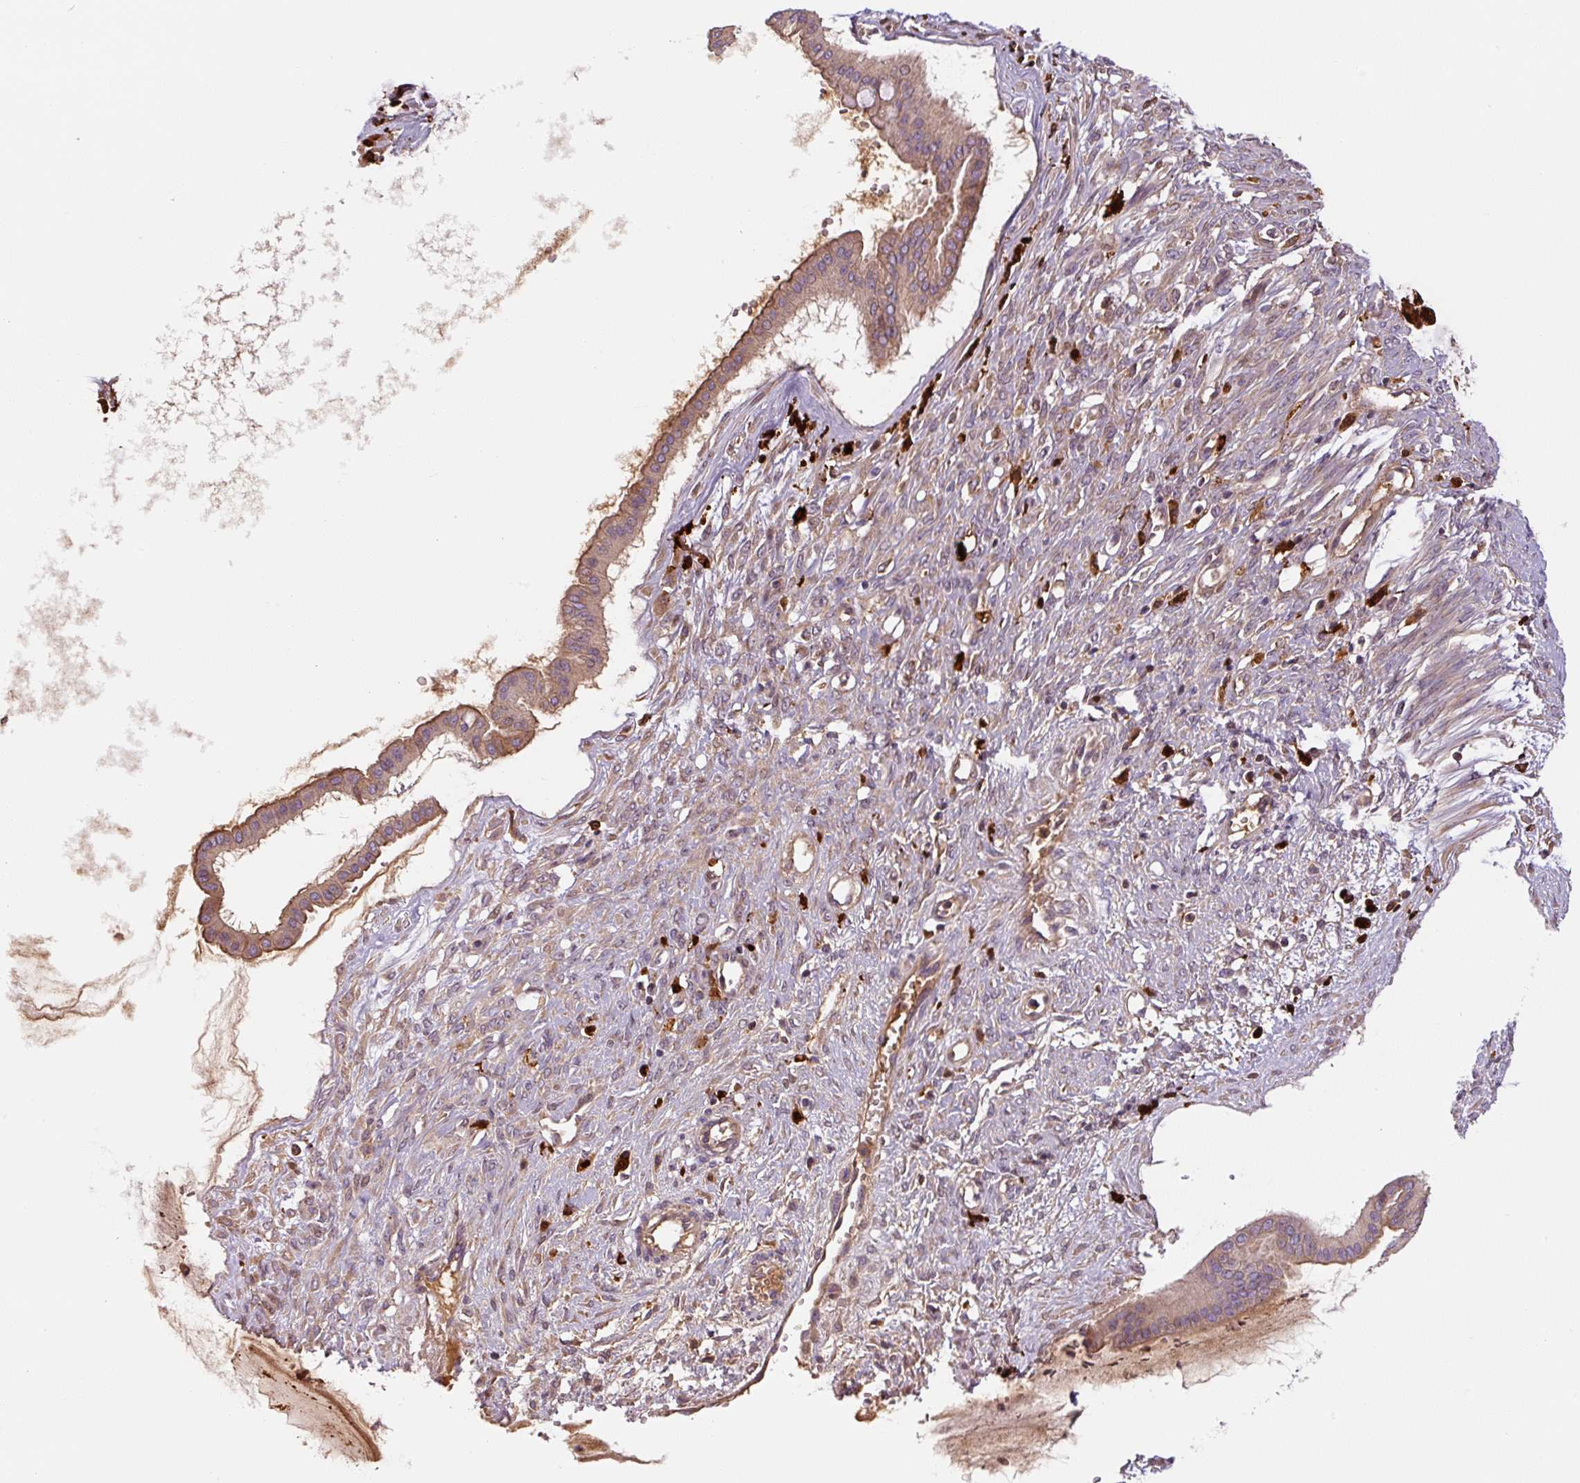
{"staining": {"intensity": "moderate", "quantity": ">75%", "location": "cytoplasmic/membranous"}, "tissue": "ovarian cancer", "cell_type": "Tumor cells", "image_type": "cancer", "snomed": [{"axis": "morphology", "description": "Cystadenocarcinoma, mucinous, NOS"}, {"axis": "topography", "description": "Ovary"}], "caption": "Ovarian cancer (mucinous cystadenocarcinoma) stained for a protein (brown) exhibits moderate cytoplasmic/membranous positive expression in approximately >75% of tumor cells.", "gene": "FUT10", "patient": {"sex": "female", "age": 73}}